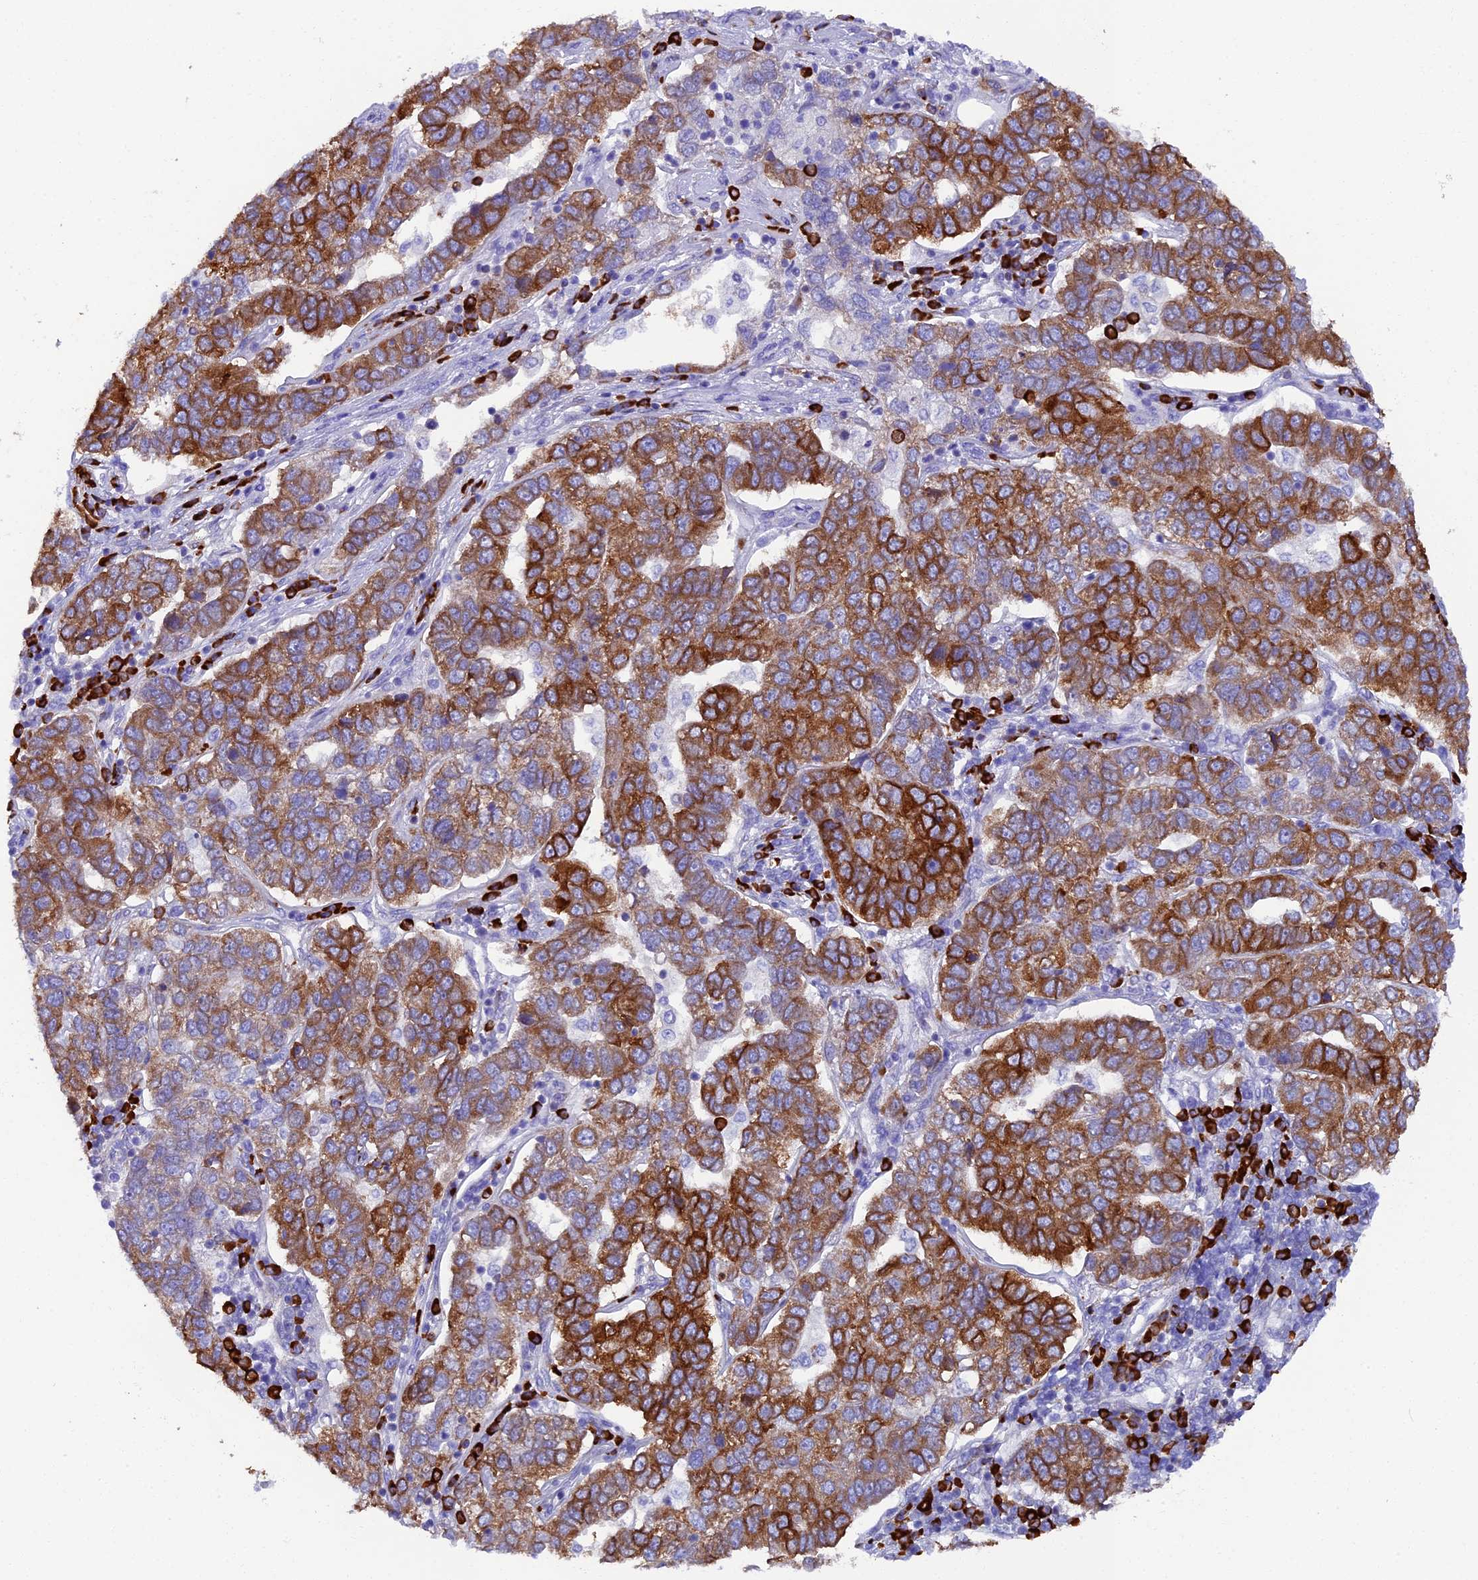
{"staining": {"intensity": "moderate", "quantity": ">75%", "location": "cytoplasmic/membranous"}, "tissue": "pancreatic cancer", "cell_type": "Tumor cells", "image_type": "cancer", "snomed": [{"axis": "morphology", "description": "Adenocarcinoma, NOS"}, {"axis": "topography", "description": "Pancreas"}], "caption": "About >75% of tumor cells in adenocarcinoma (pancreatic) show moderate cytoplasmic/membranous protein positivity as visualized by brown immunohistochemical staining.", "gene": "FKBP11", "patient": {"sex": "female", "age": 61}}